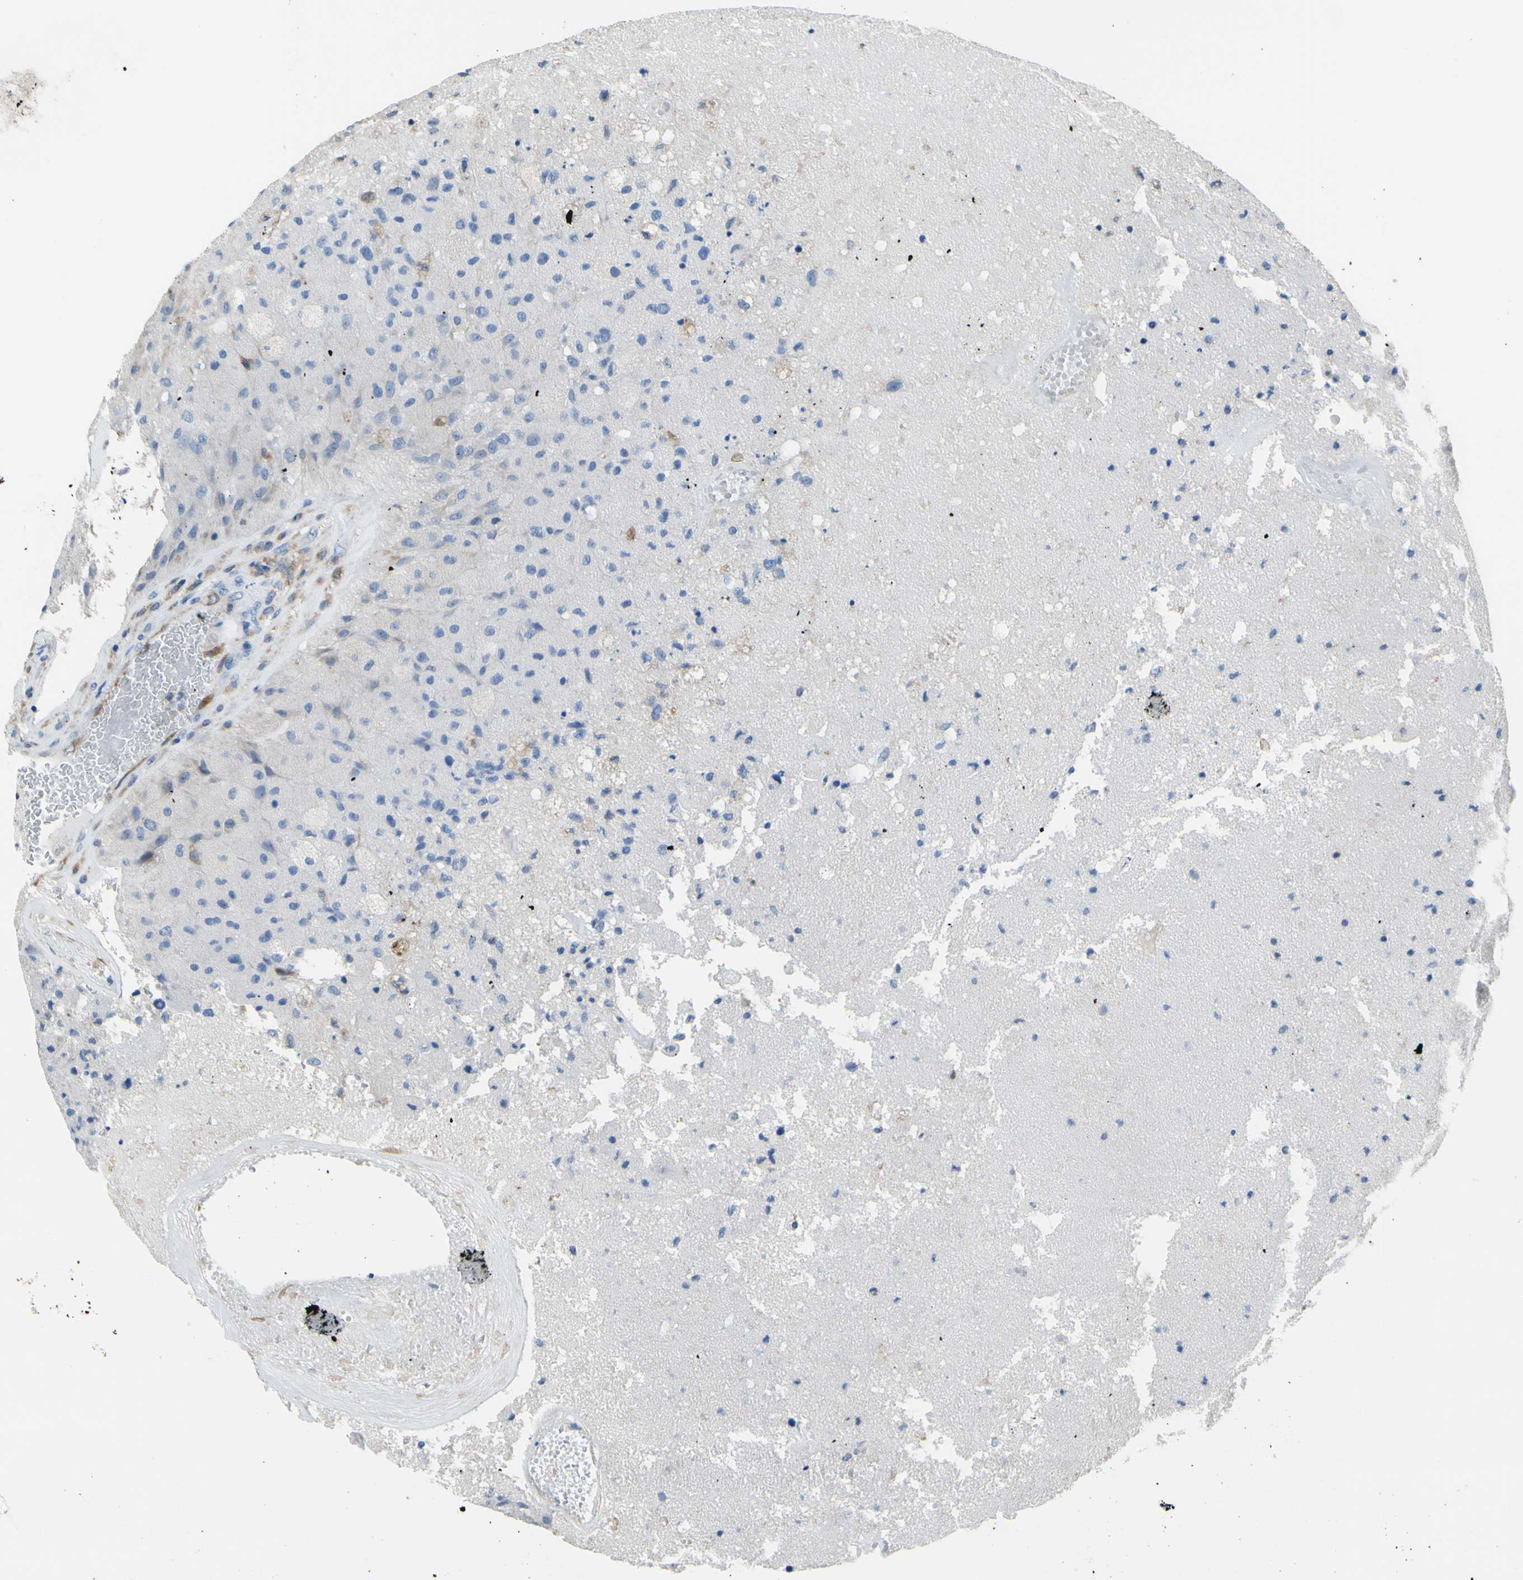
{"staining": {"intensity": "negative", "quantity": "none", "location": "none"}, "tissue": "glioma", "cell_type": "Tumor cells", "image_type": "cancer", "snomed": [{"axis": "morphology", "description": "Normal tissue, NOS"}, {"axis": "morphology", "description": "Glioma, malignant, High grade"}, {"axis": "topography", "description": "Cerebral cortex"}], "caption": "Glioma was stained to show a protein in brown. There is no significant expression in tumor cells.", "gene": "MGST2", "patient": {"sex": "male", "age": 77}}